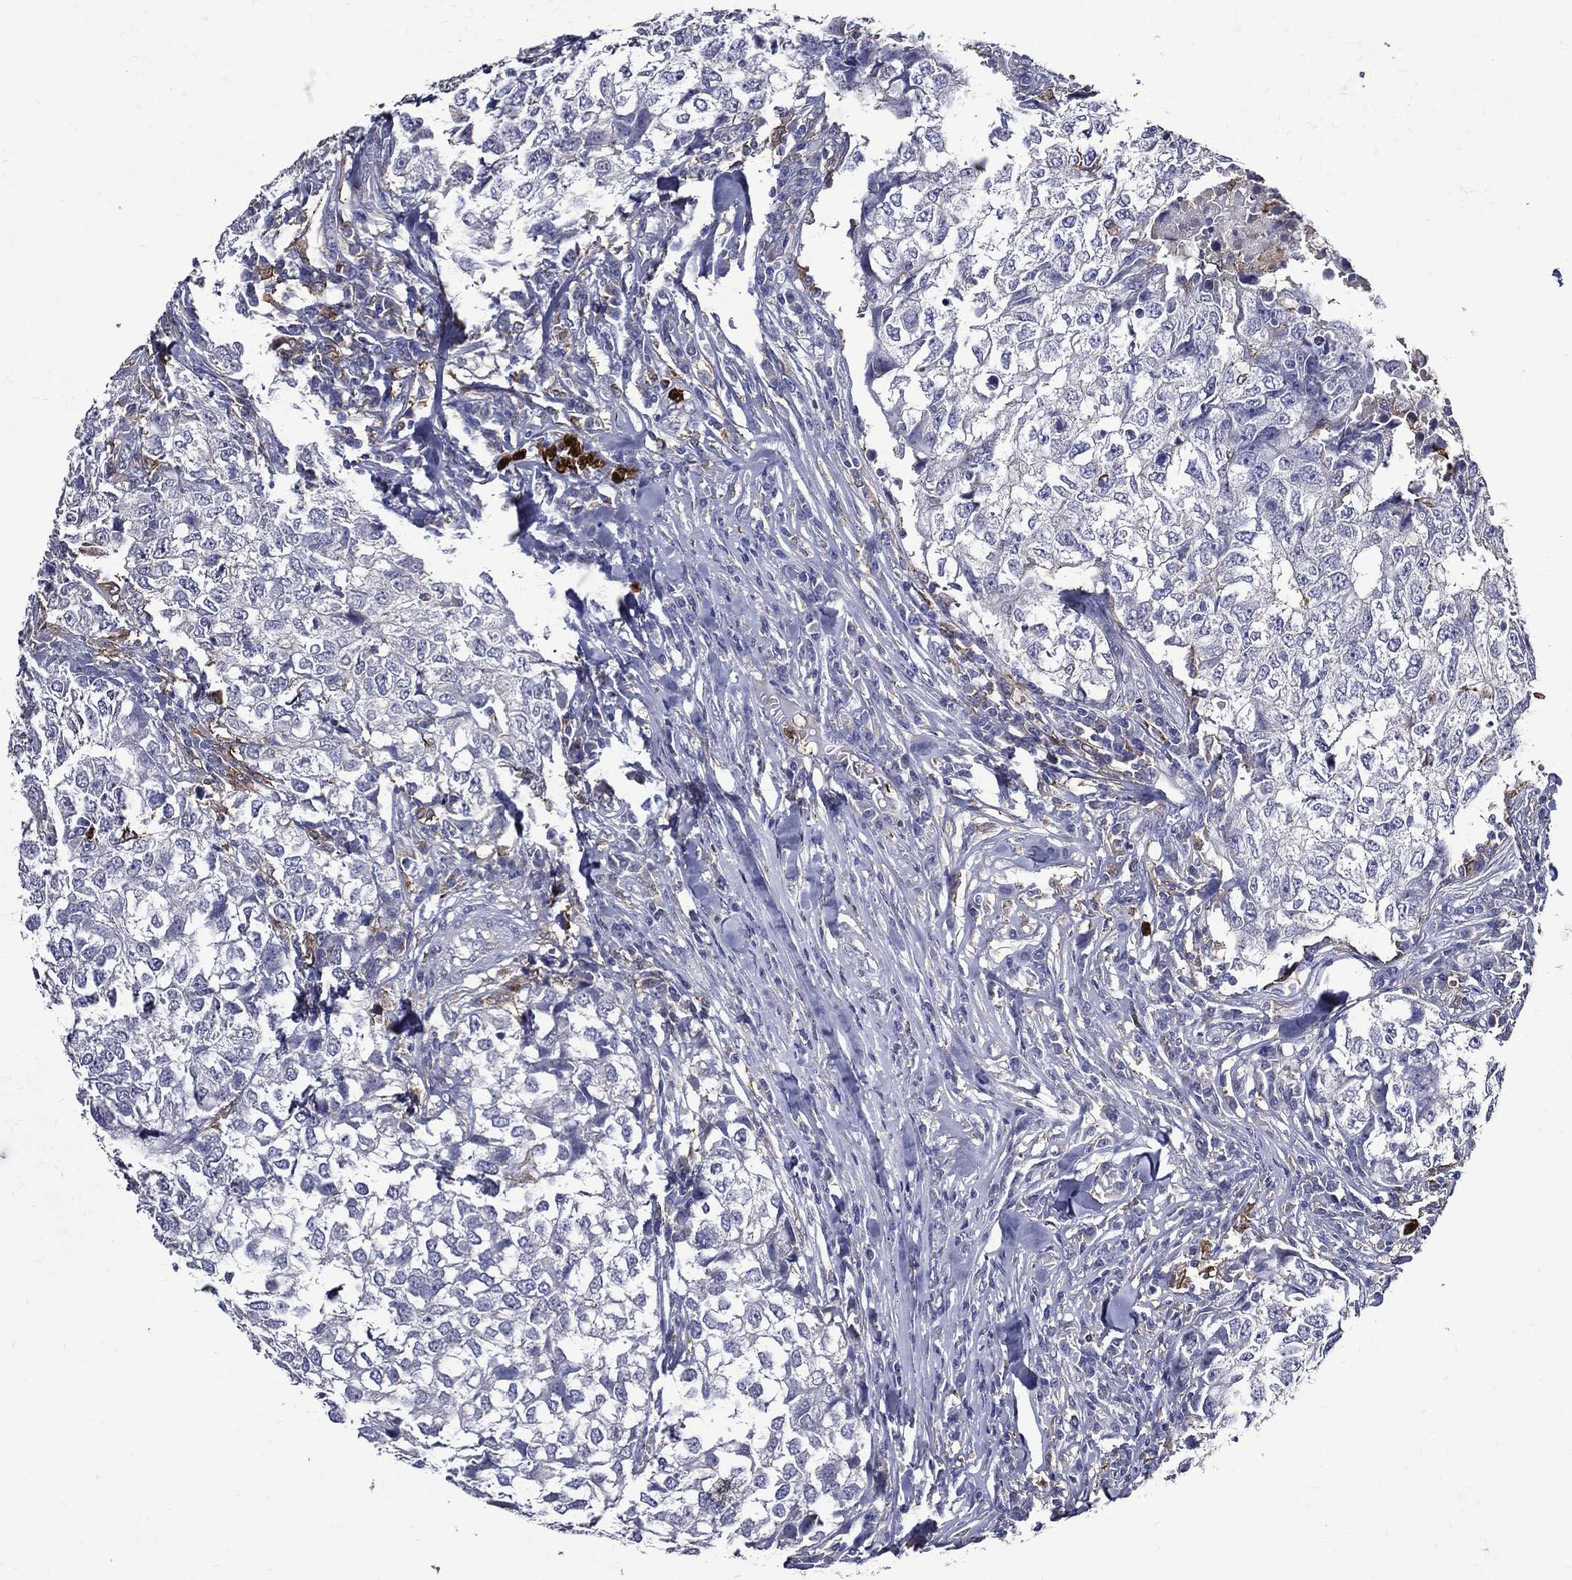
{"staining": {"intensity": "negative", "quantity": "none", "location": "none"}, "tissue": "breast cancer", "cell_type": "Tumor cells", "image_type": "cancer", "snomed": [{"axis": "morphology", "description": "Duct carcinoma"}, {"axis": "topography", "description": "Breast"}], "caption": "DAB immunohistochemical staining of breast cancer (infiltrating ductal carcinoma) shows no significant staining in tumor cells.", "gene": "GPR171", "patient": {"sex": "female", "age": 30}}